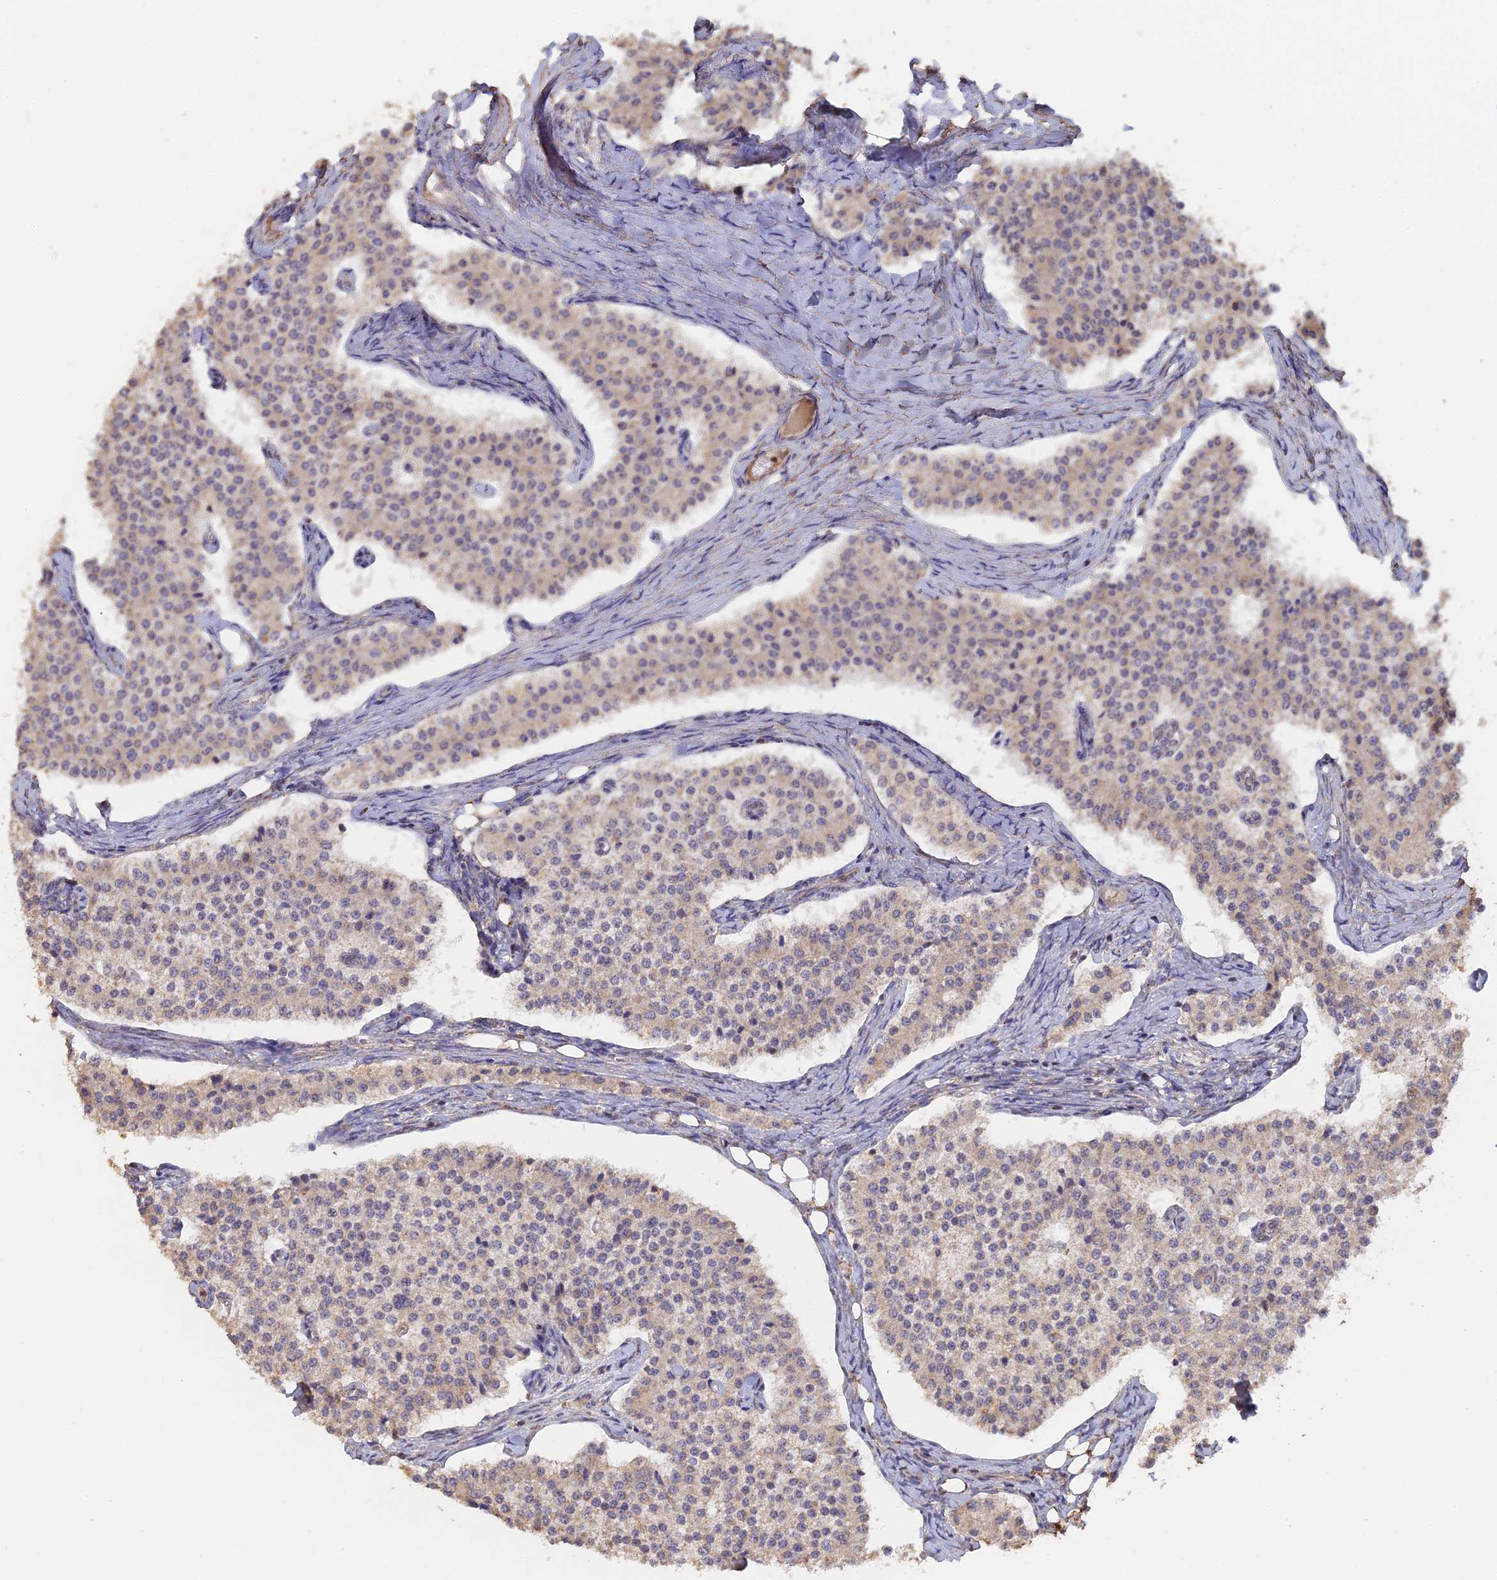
{"staining": {"intensity": "weak", "quantity": "<25%", "location": "cytoplasmic/membranous"}, "tissue": "carcinoid", "cell_type": "Tumor cells", "image_type": "cancer", "snomed": [{"axis": "morphology", "description": "Carcinoid, malignant, NOS"}, {"axis": "topography", "description": "Colon"}], "caption": "This micrograph is of malignant carcinoid stained with immunohistochemistry (IHC) to label a protein in brown with the nuclei are counter-stained blue. There is no staining in tumor cells.", "gene": "FAM210B", "patient": {"sex": "female", "age": 52}}